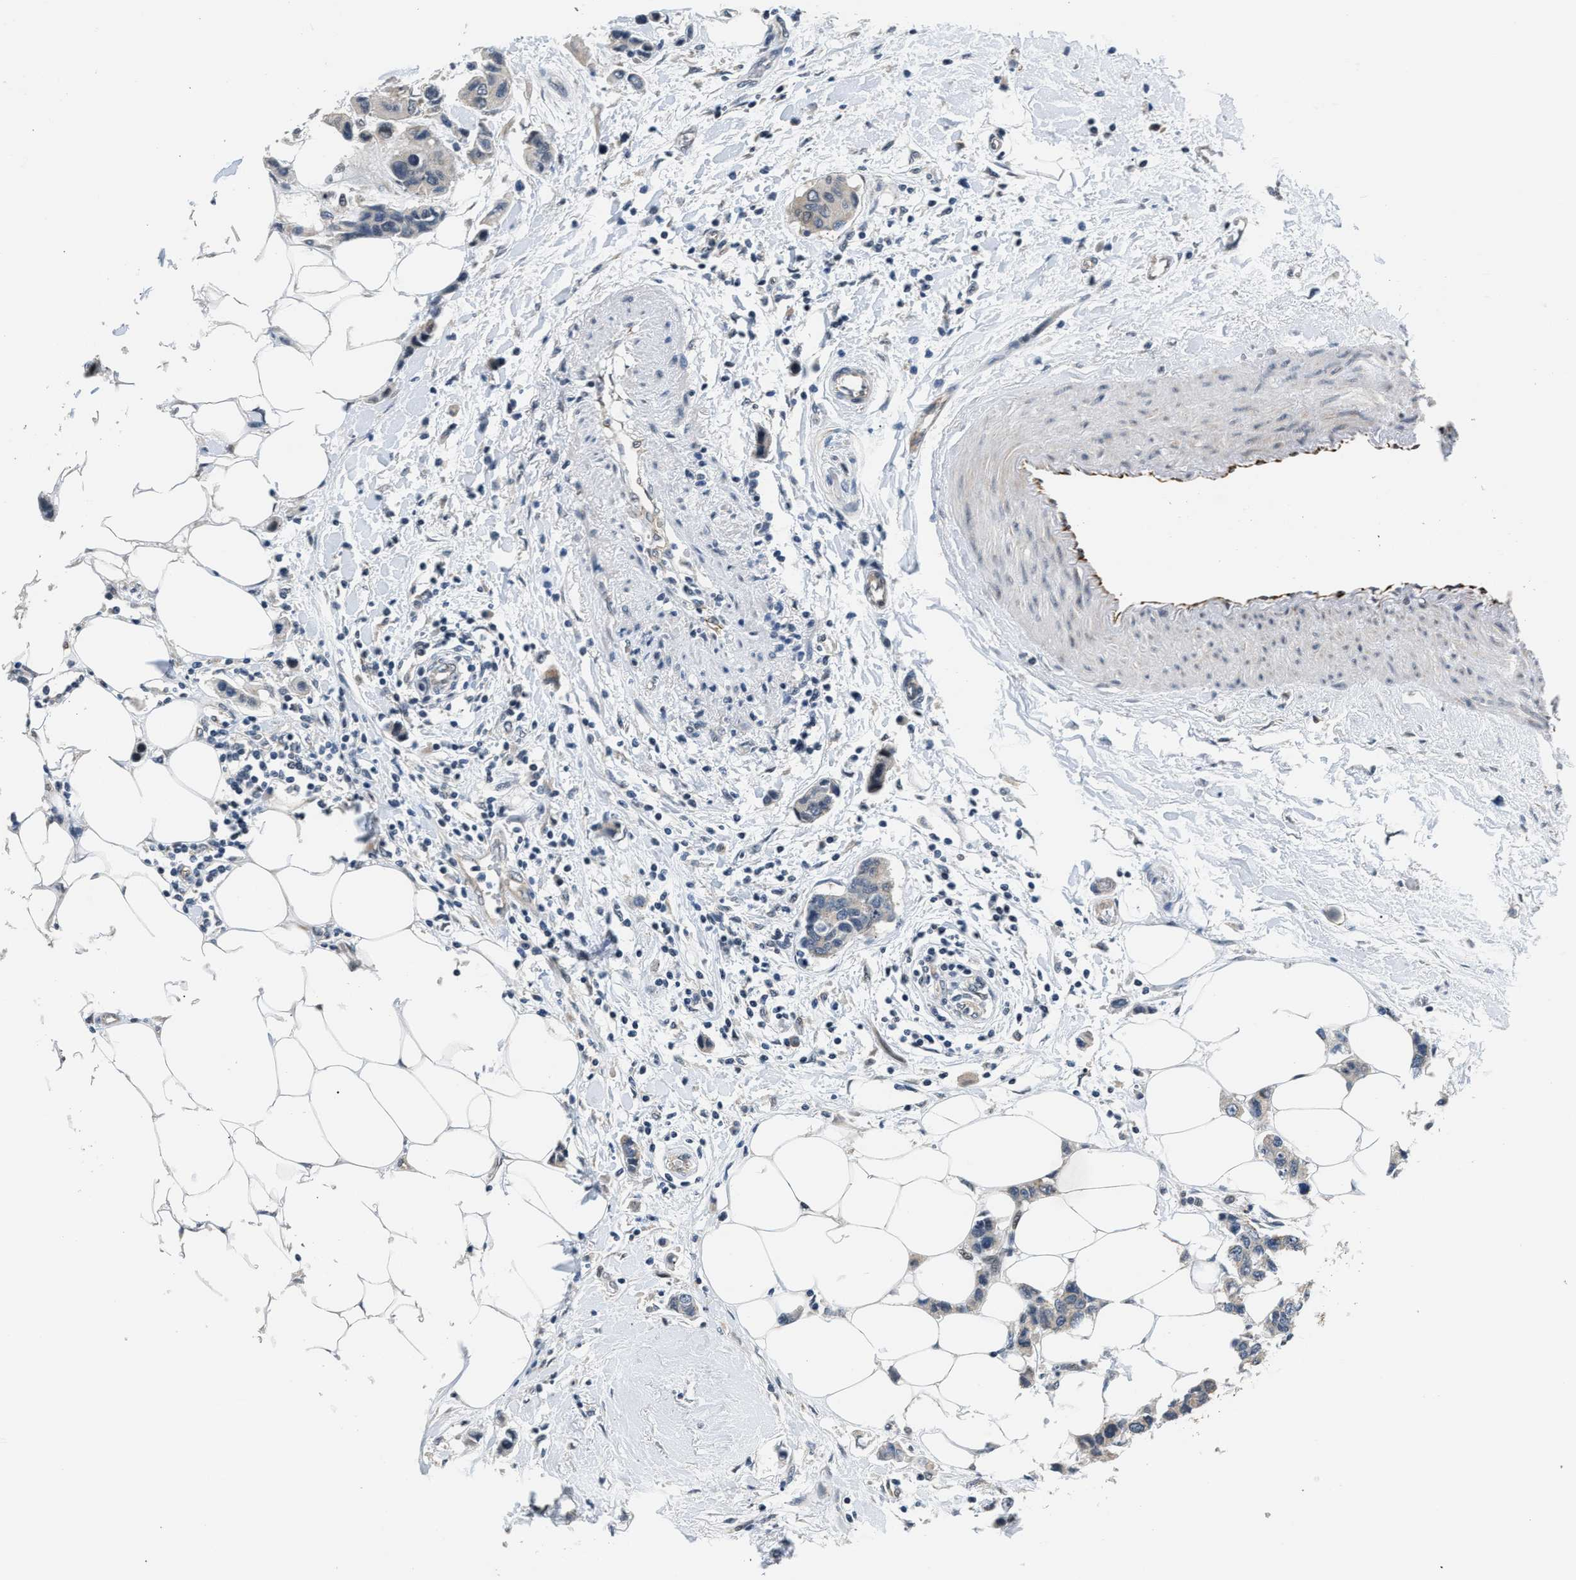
{"staining": {"intensity": "weak", "quantity": "<25%", "location": "cytoplasmic/membranous"}, "tissue": "breast cancer", "cell_type": "Tumor cells", "image_type": "cancer", "snomed": [{"axis": "morphology", "description": "Normal tissue, NOS"}, {"axis": "morphology", "description": "Duct carcinoma"}, {"axis": "topography", "description": "Breast"}], "caption": "Immunohistochemistry (IHC) of human breast cancer (intraductal carcinoma) exhibits no expression in tumor cells. (DAB (3,3'-diaminobenzidine) immunohistochemistry (IHC) visualized using brightfield microscopy, high magnification).", "gene": "PPM1H", "patient": {"sex": "female", "age": 50}}